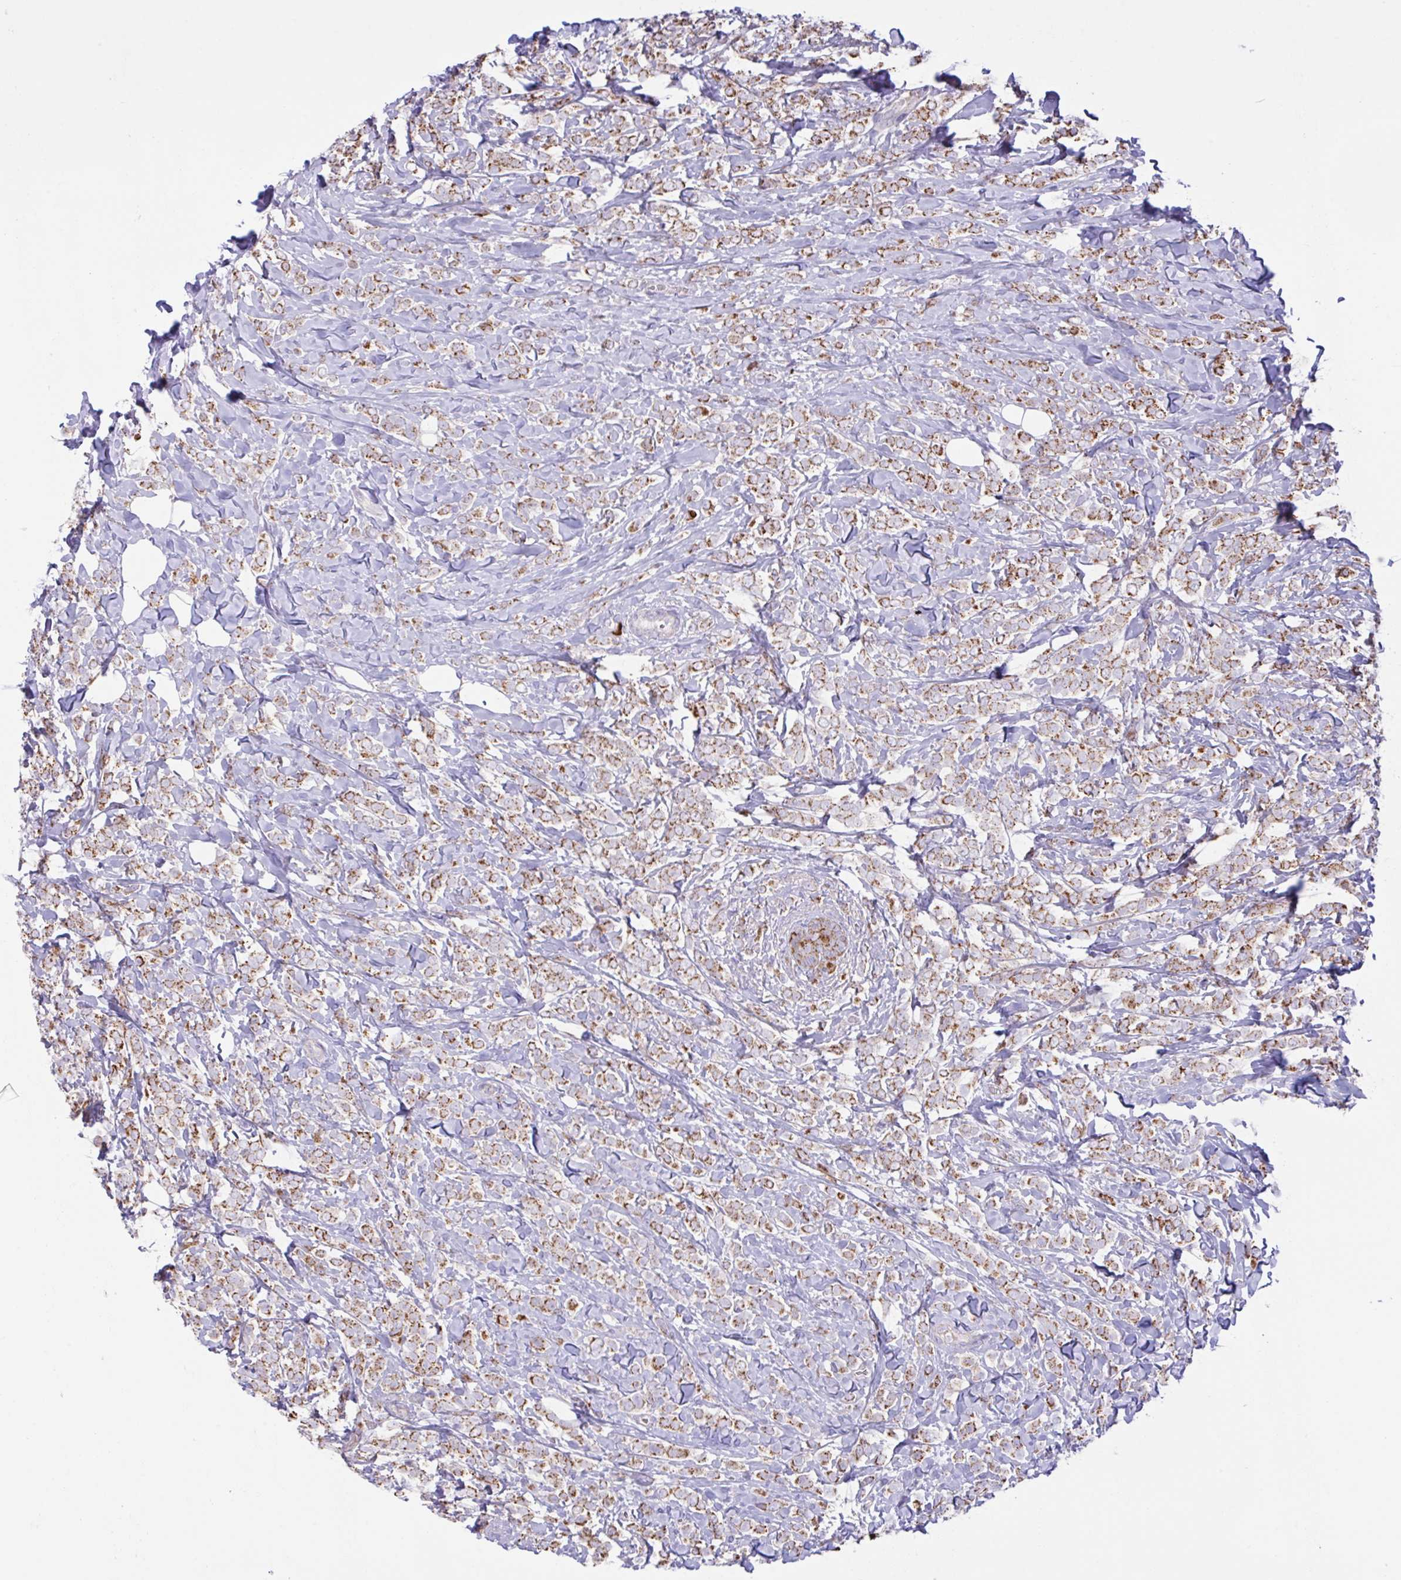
{"staining": {"intensity": "moderate", "quantity": ">75%", "location": "cytoplasmic/membranous"}, "tissue": "breast cancer", "cell_type": "Tumor cells", "image_type": "cancer", "snomed": [{"axis": "morphology", "description": "Lobular carcinoma"}, {"axis": "topography", "description": "Breast"}], "caption": "Breast cancer (lobular carcinoma) stained with DAB immunohistochemistry demonstrates medium levels of moderate cytoplasmic/membranous positivity in approximately >75% of tumor cells.", "gene": "CHDH", "patient": {"sex": "female", "age": 49}}